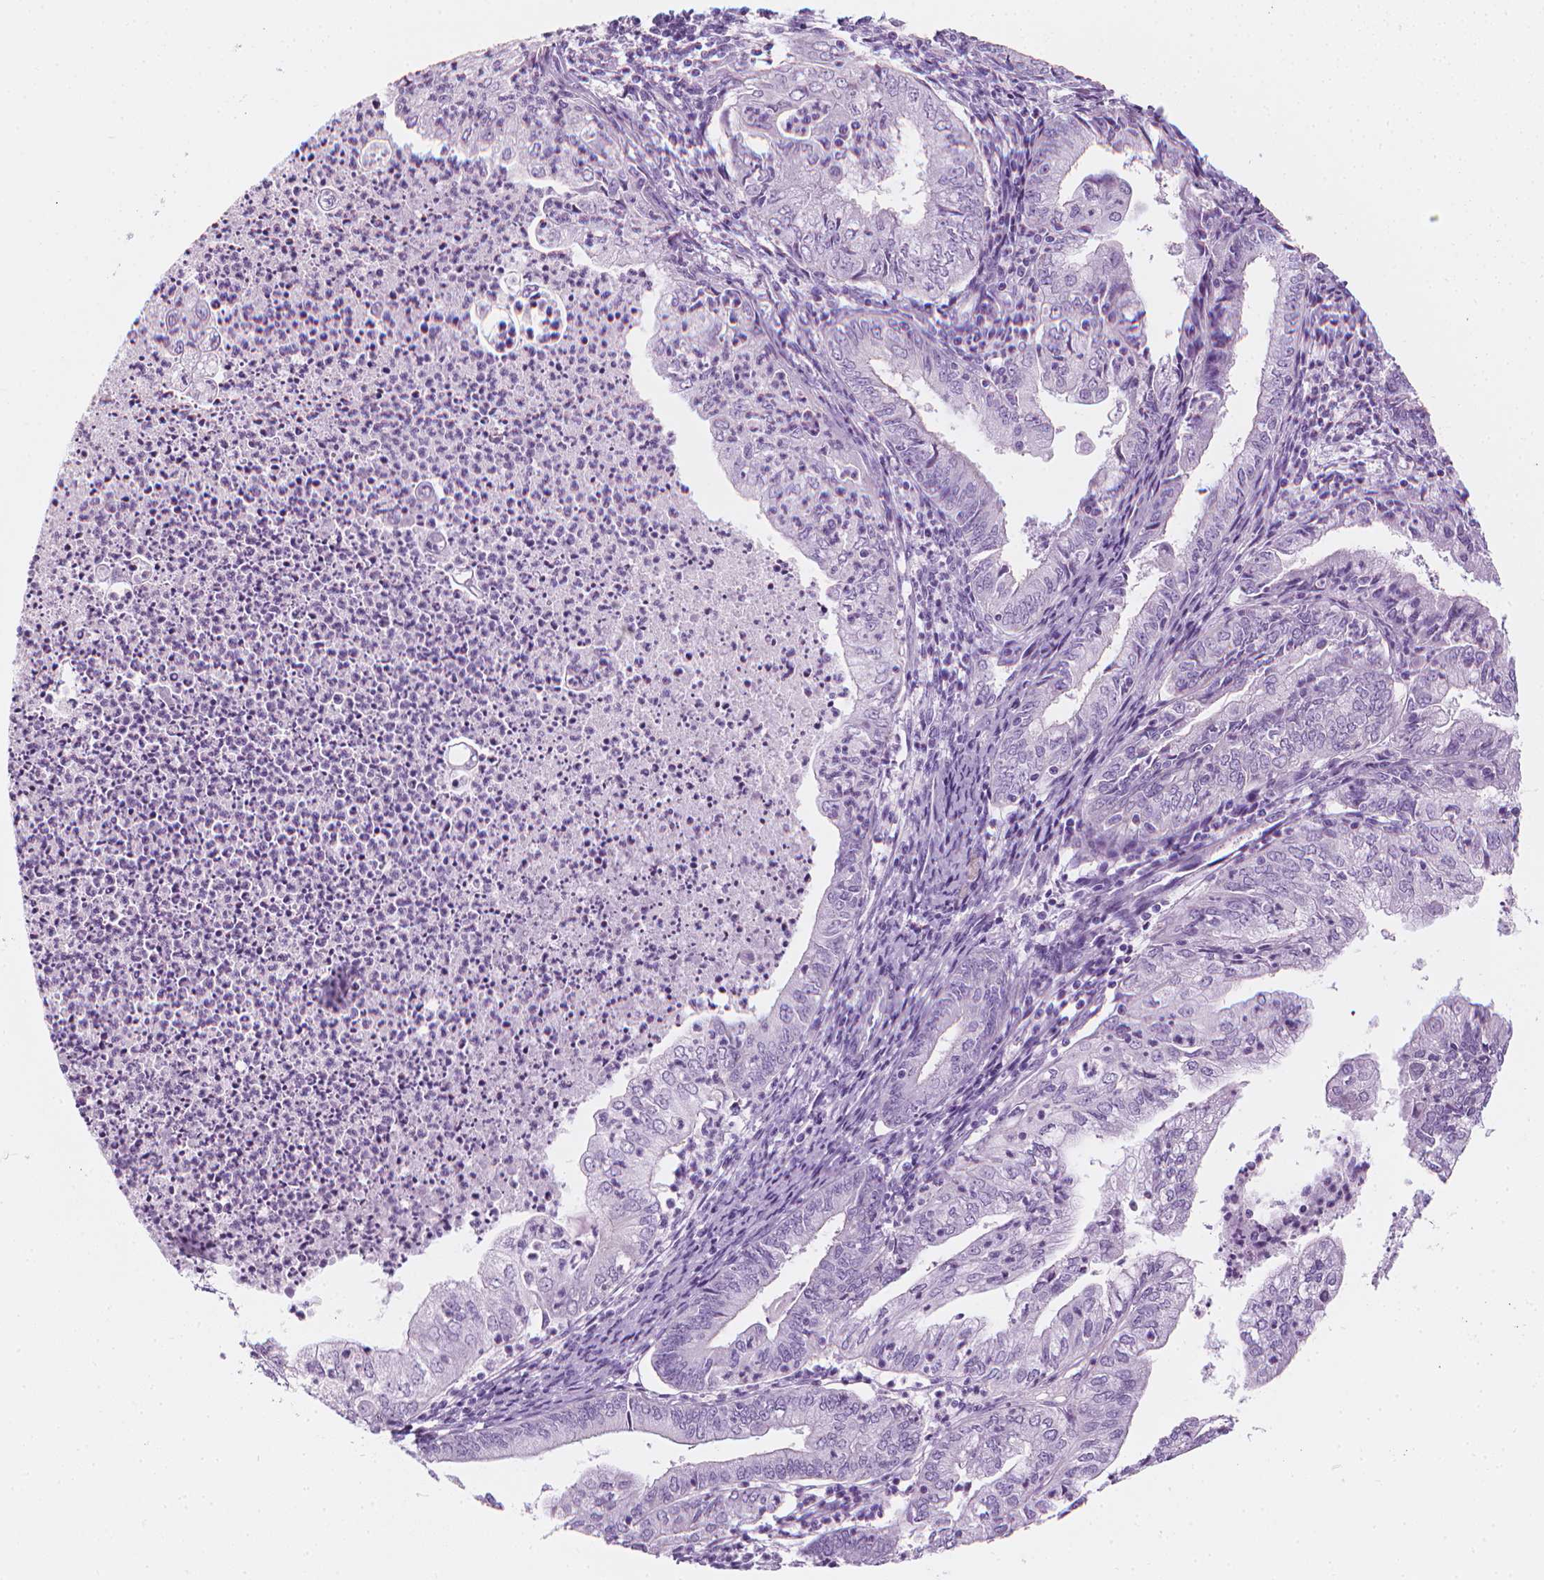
{"staining": {"intensity": "negative", "quantity": "none", "location": "none"}, "tissue": "endometrial cancer", "cell_type": "Tumor cells", "image_type": "cancer", "snomed": [{"axis": "morphology", "description": "Adenocarcinoma, NOS"}, {"axis": "topography", "description": "Endometrium"}], "caption": "High magnification brightfield microscopy of endometrial cancer stained with DAB (3,3'-diaminobenzidine) (brown) and counterstained with hematoxylin (blue): tumor cells show no significant positivity.", "gene": "SCG3", "patient": {"sex": "female", "age": 55}}